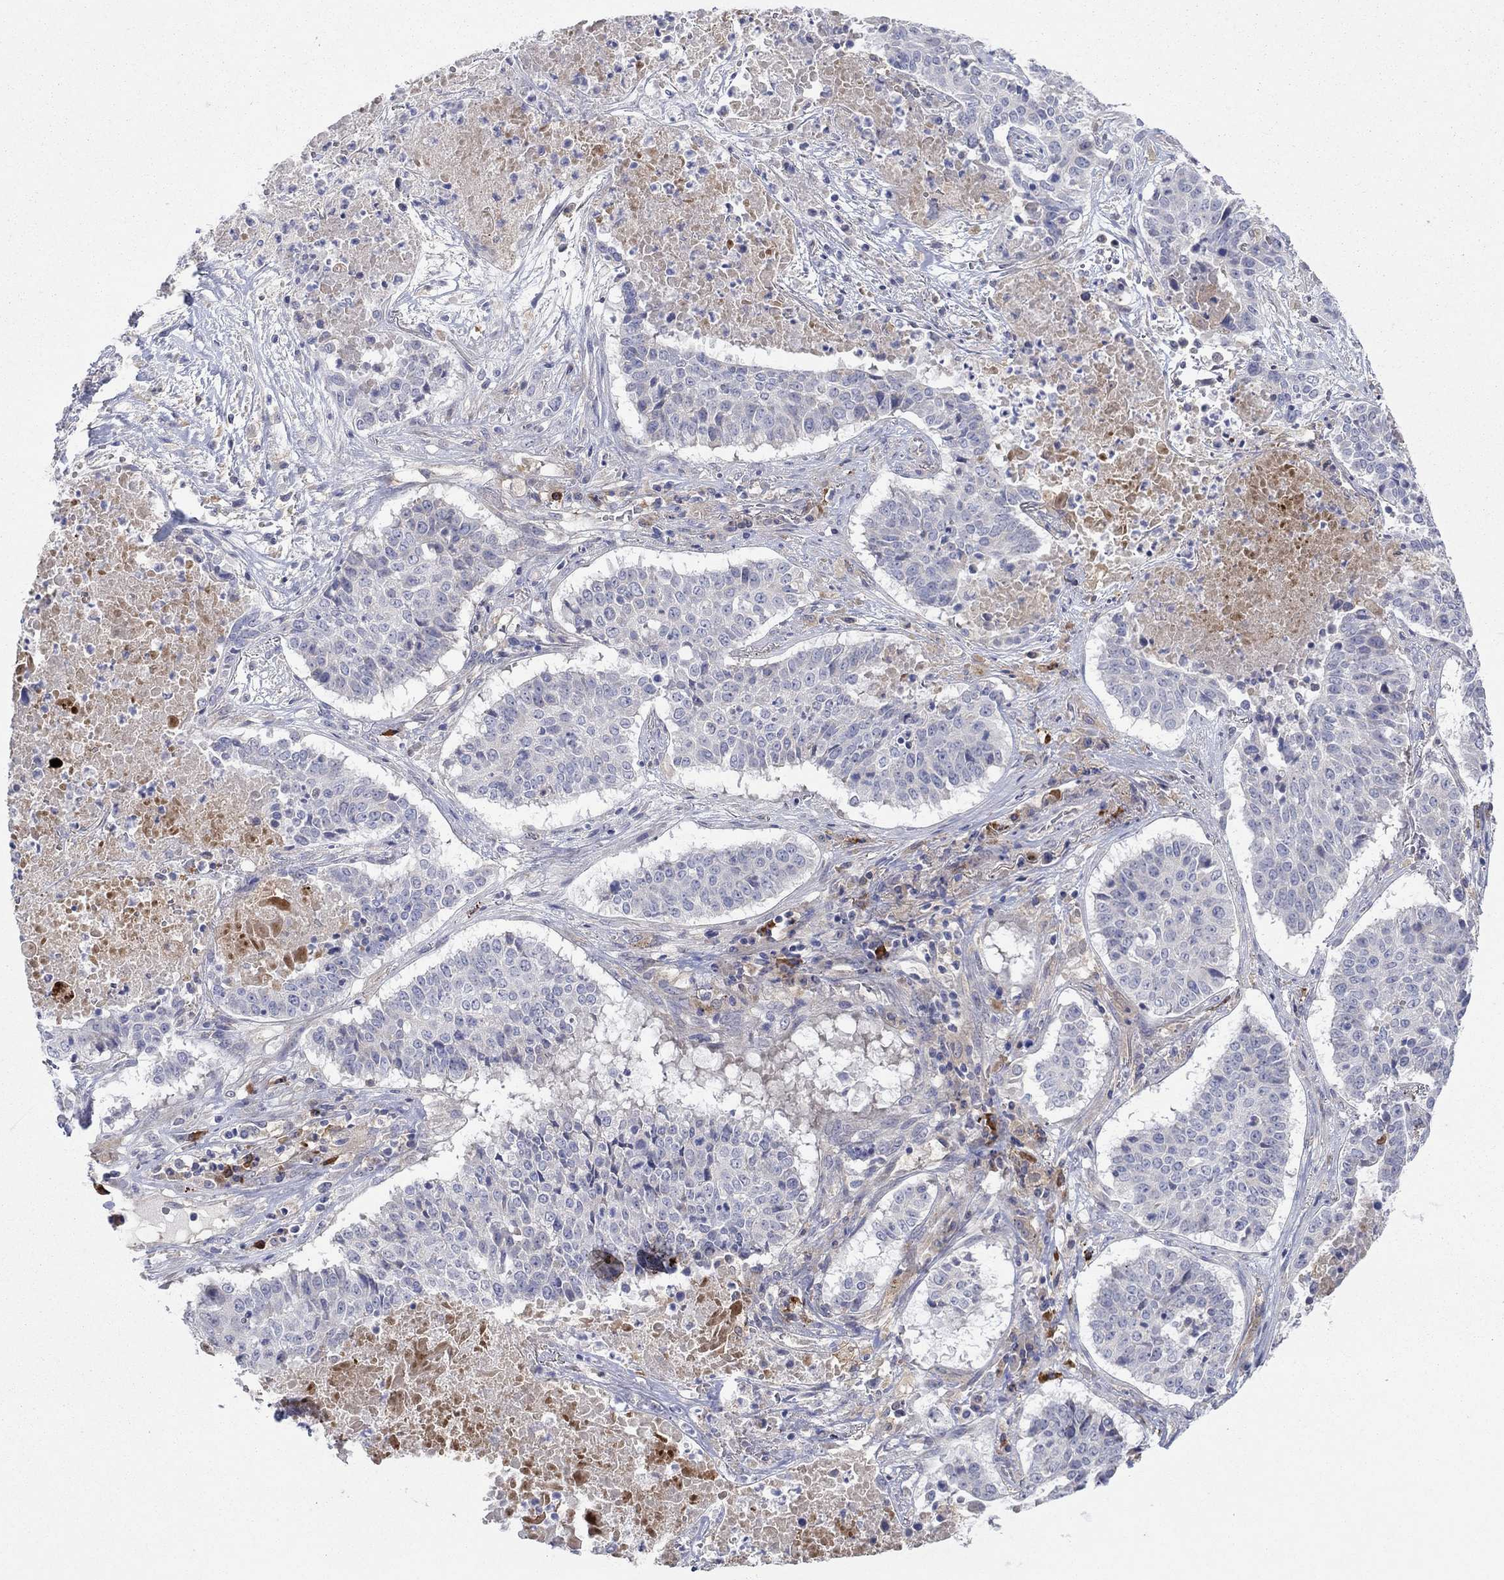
{"staining": {"intensity": "negative", "quantity": "none", "location": "none"}, "tissue": "lung cancer", "cell_type": "Tumor cells", "image_type": "cancer", "snomed": [{"axis": "morphology", "description": "Squamous cell carcinoma, NOS"}, {"axis": "topography", "description": "Lung"}], "caption": "Tumor cells are negative for protein expression in human lung cancer (squamous cell carcinoma).", "gene": "PLCL2", "patient": {"sex": "male", "age": 64}}